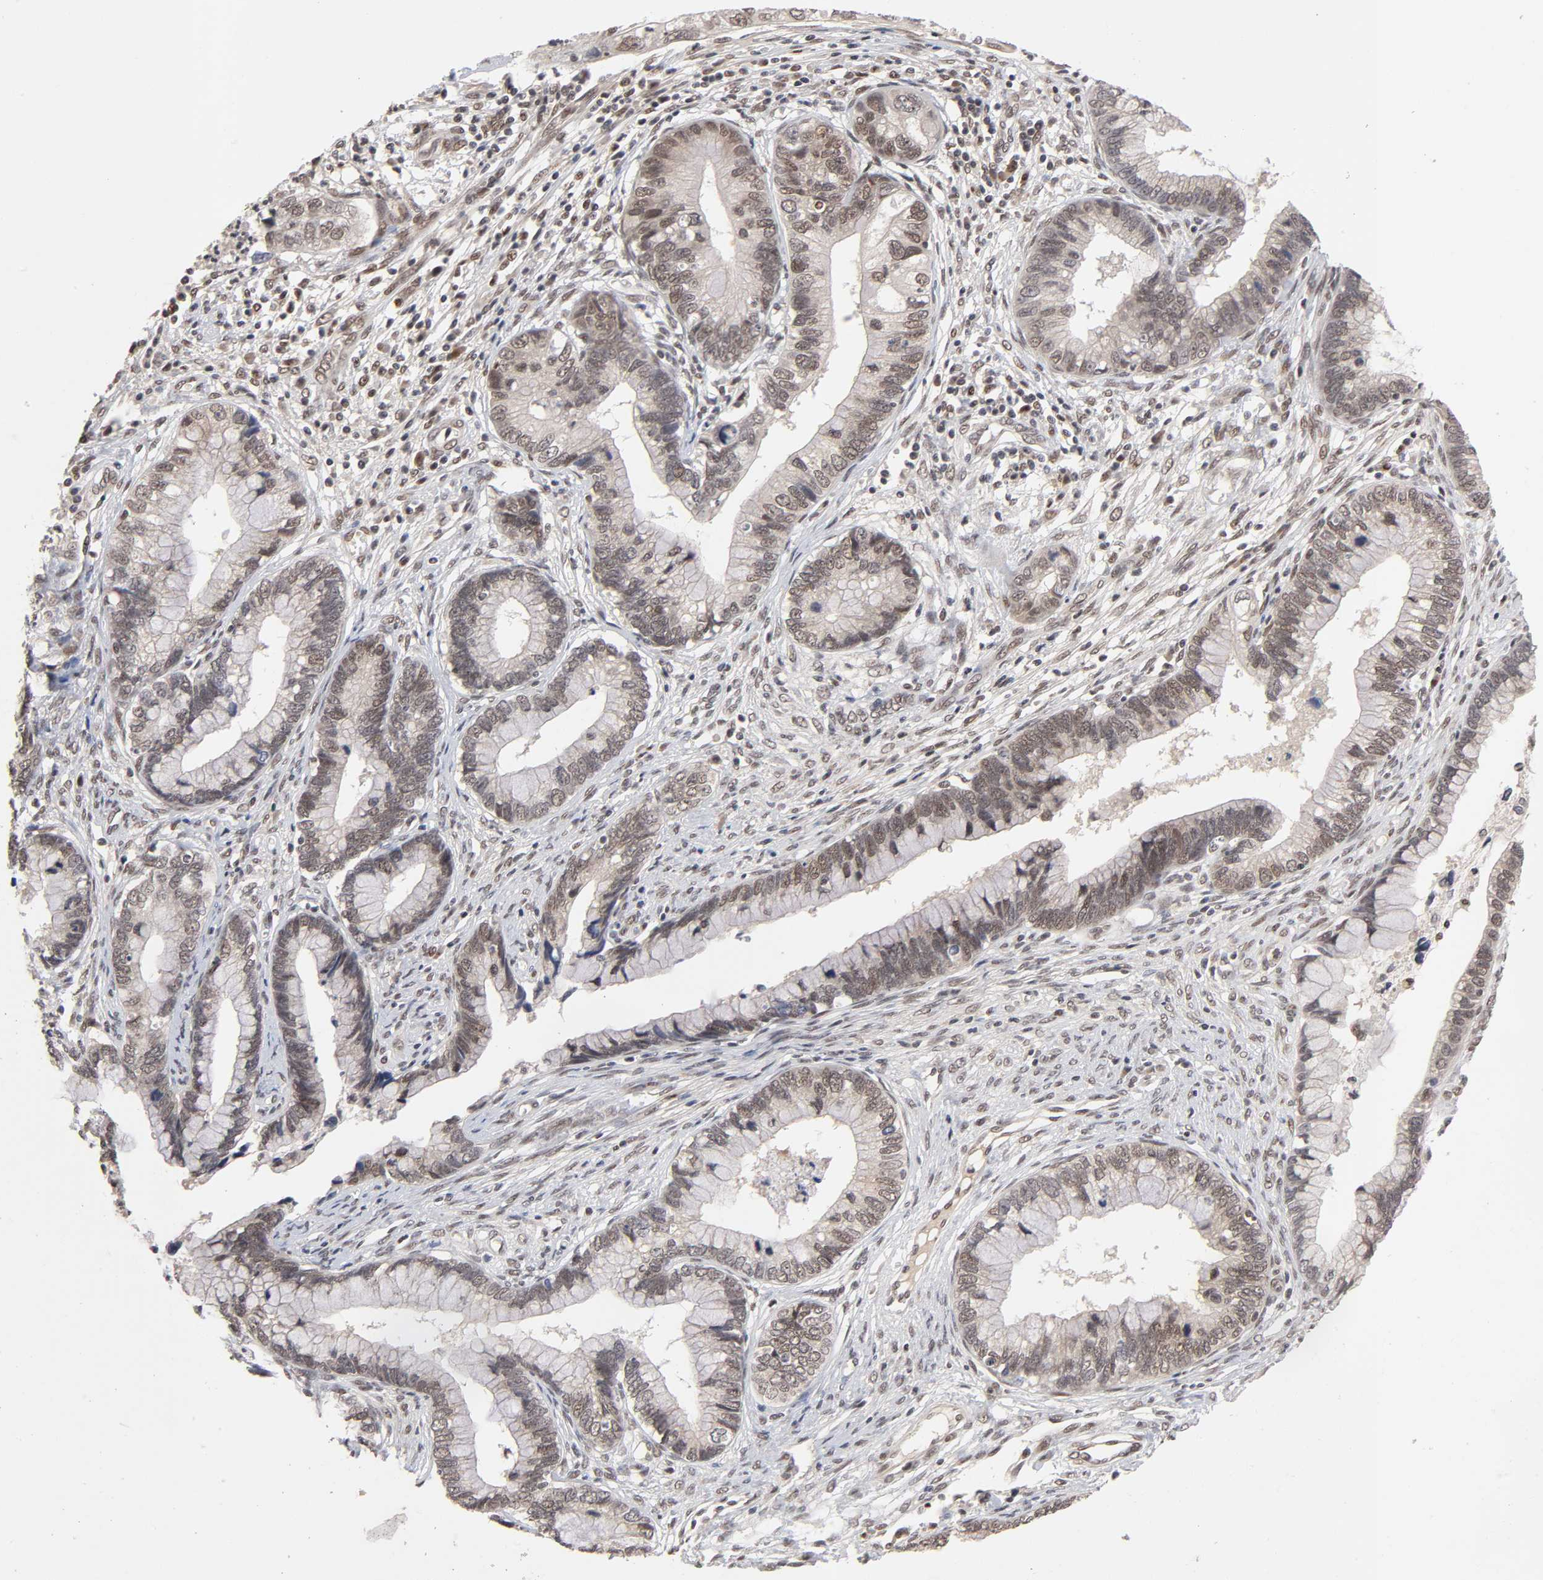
{"staining": {"intensity": "moderate", "quantity": ">75%", "location": "cytoplasmic/membranous,nuclear"}, "tissue": "cervical cancer", "cell_type": "Tumor cells", "image_type": "cancer", "snomed": [{"axis": "morphology", "description": "Adenocarcinoma, NOS"}, {"axis": "topography", "description": "Cervix"}], "caption": "Cervical cancer stained with DAB immunohistochemistry reveals medium levels of moderate cytoplasmic/membranous and nuclear positivity in about >75% of tumor cells. (DAB (3,3'-diaminobenzidine) = brown stain, brightfield microscopy at high magnification).", "gene": "EP300", "patient": {"sex": "female", "age": 44}}